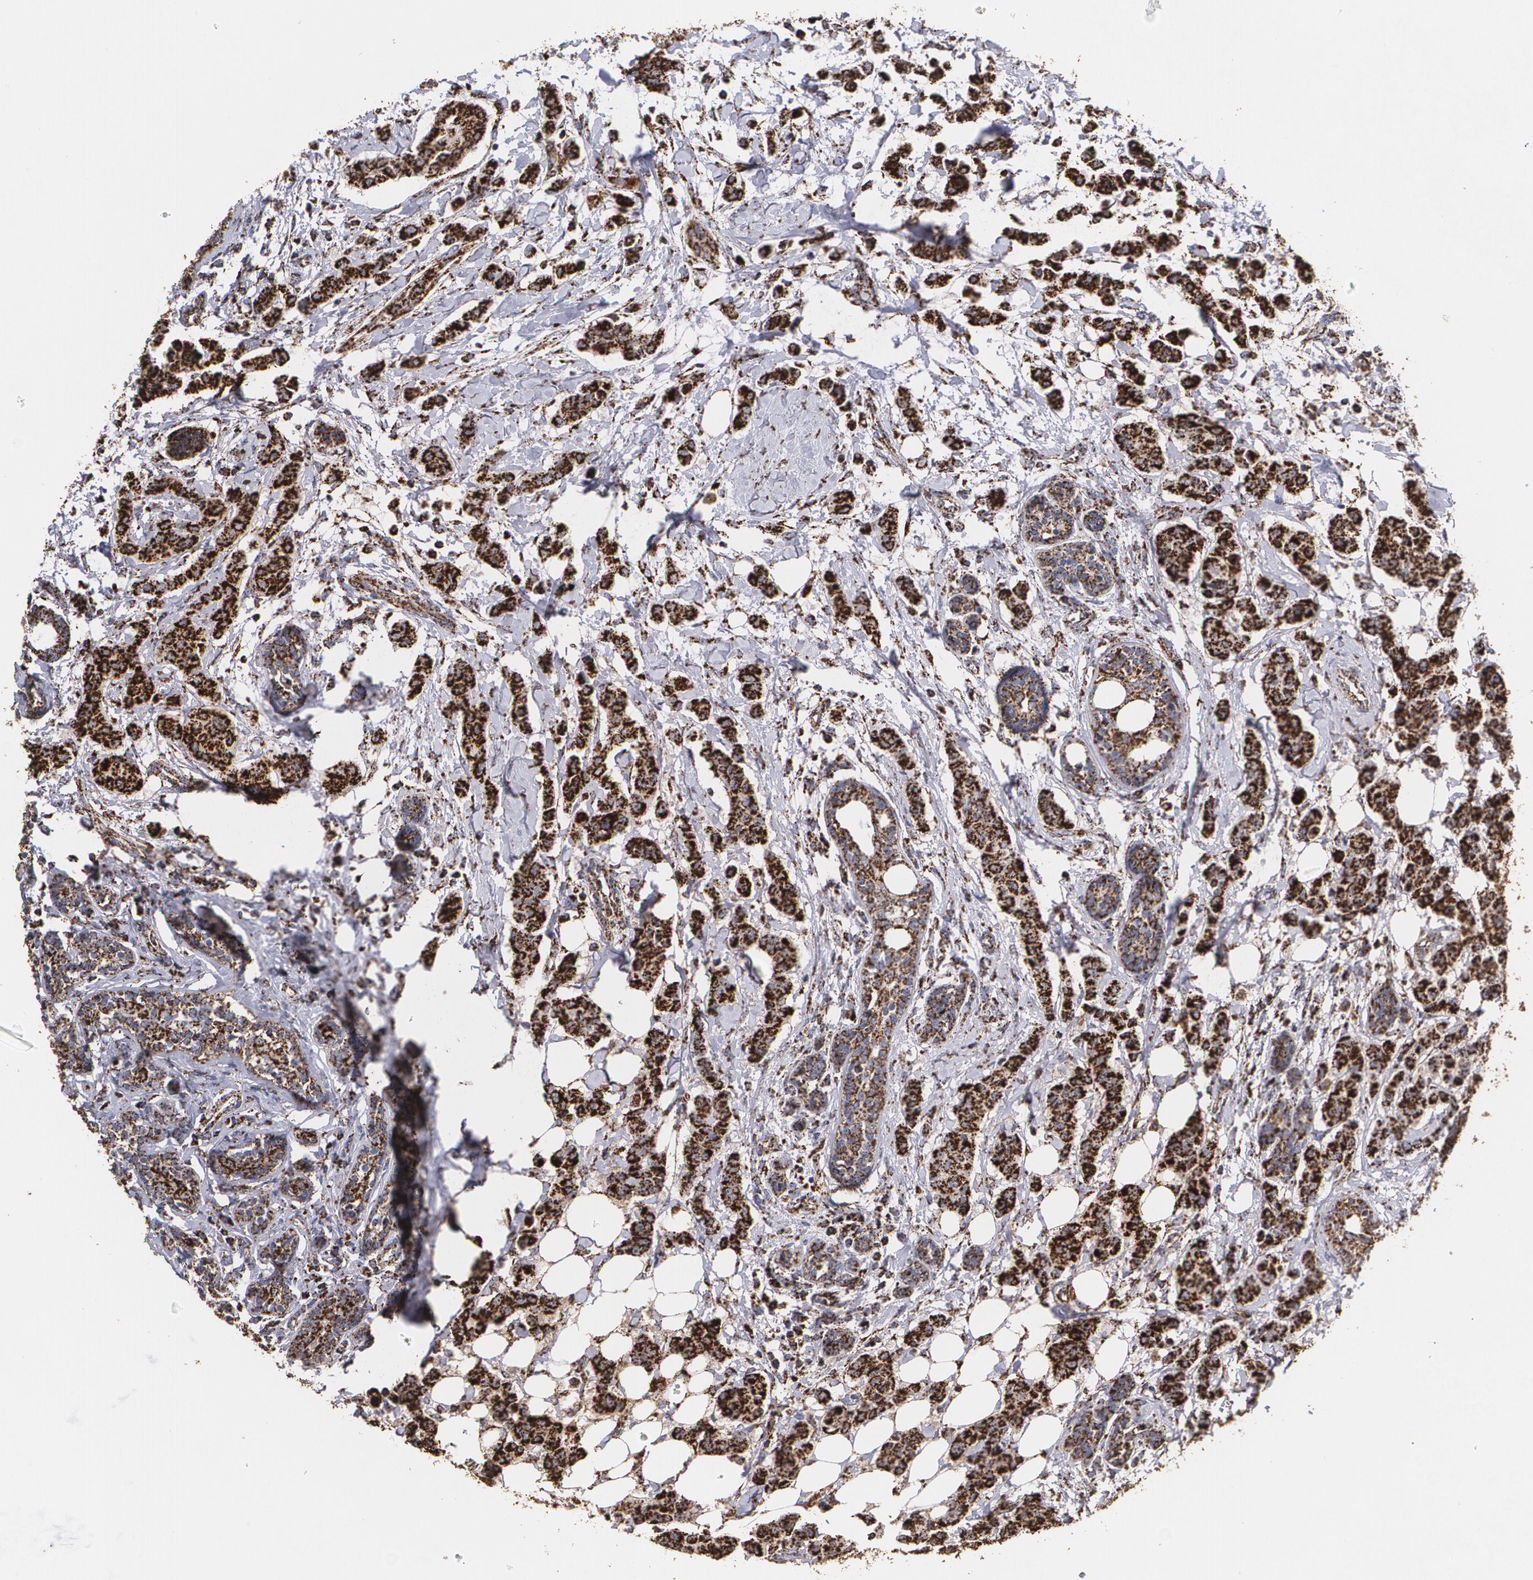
{"staining": {"intensity": "strong", "quantity": ">75%", "location": "cytoplasmic/membranous"}, "tissue": "breast cancer", "cell_type": "Tumor cells", "image_type": "cancer", "snomed": [{"axis": "morphology", "description": "Duct carcinoma"}, {"axis": "topography", "description": "Breast"}], "caption": "Human breast intraductal carcinoma stained for a protein (brown) reveals strong cytoplasmic/membranous positive staining in approximately >75% of tumor cells.", "gene": "HSPD1", "patient": {"sex": "female", "age": 40}}